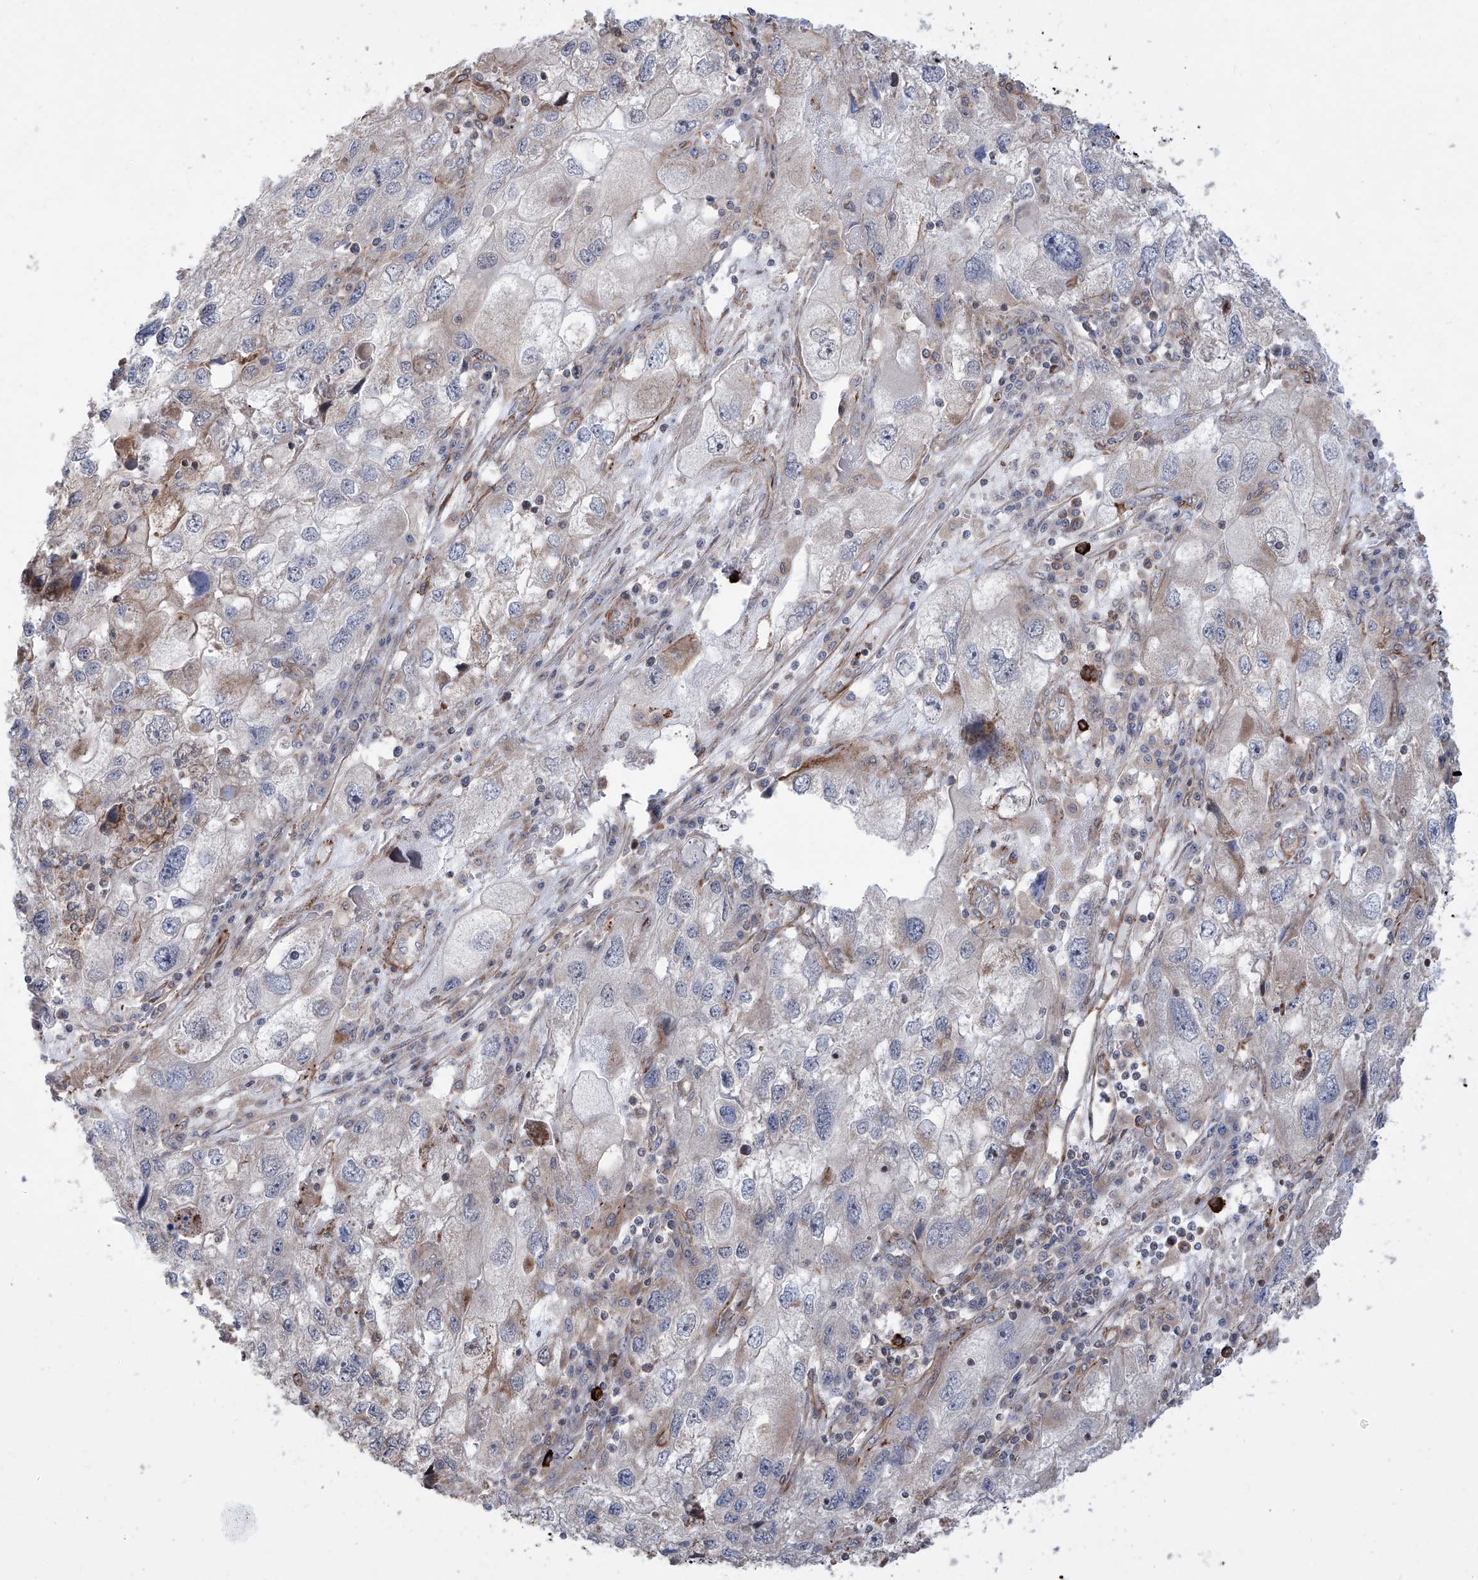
{"staining": {"intensity": "weak", "quantity": "<25%", "location": "cytoplasmic/membranous"}, "tissue": "endometrial cancer", "cell_type": "Tumor cells", "image_type": "cancer", "snomed": [{"axis": "morphology", "description": "Adenocarcinoma, NOS"}, {"axis": "topography", "description": "Endometrium"}], "caption": "Image shows no protein expression in tumor cells of adenocarcinoma (endometrial) tissue. (DAB immunohistochemistry, high magnification).", "gene": "APAF1", "patient": {"sex": "female", "age": 49}}